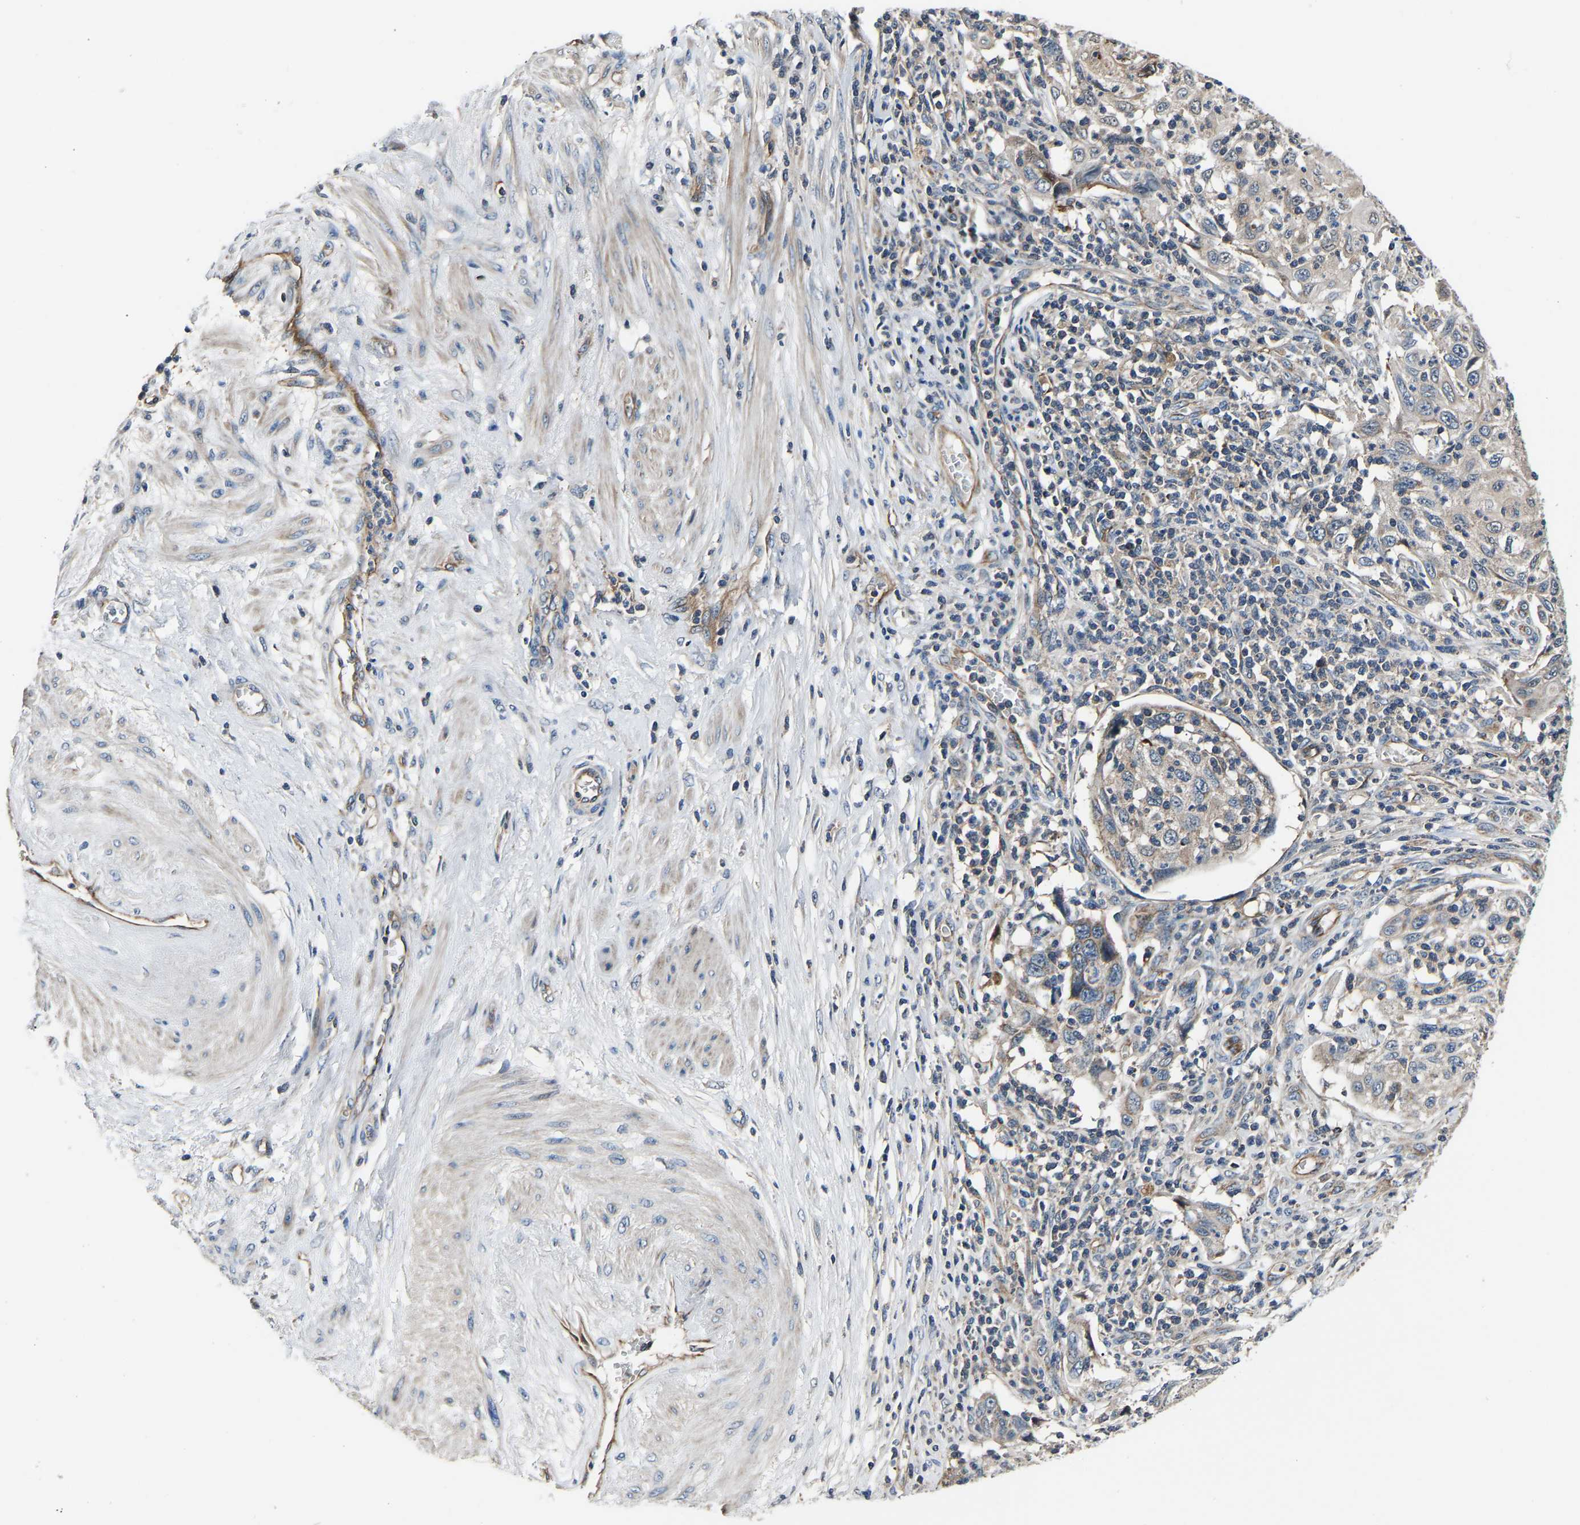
{"staining": {"intensity": "negative", "quantity": "none", "location": "none"}, "tissue": "cervical cancer", "cell_type": "Tumor cells", "image_type": "cancer", "snomed": [{"axis": "morphology", "description": "Squamous cell carcinoma, NOS"}, {"axis": "topography", "description": "Cervix"}], "caption": "Tumor cells are negative for protein expression in human squamous cell carcinoma (cervical).", "gene": "GGCT", "patient": {"sex": "female", "age": 70}}